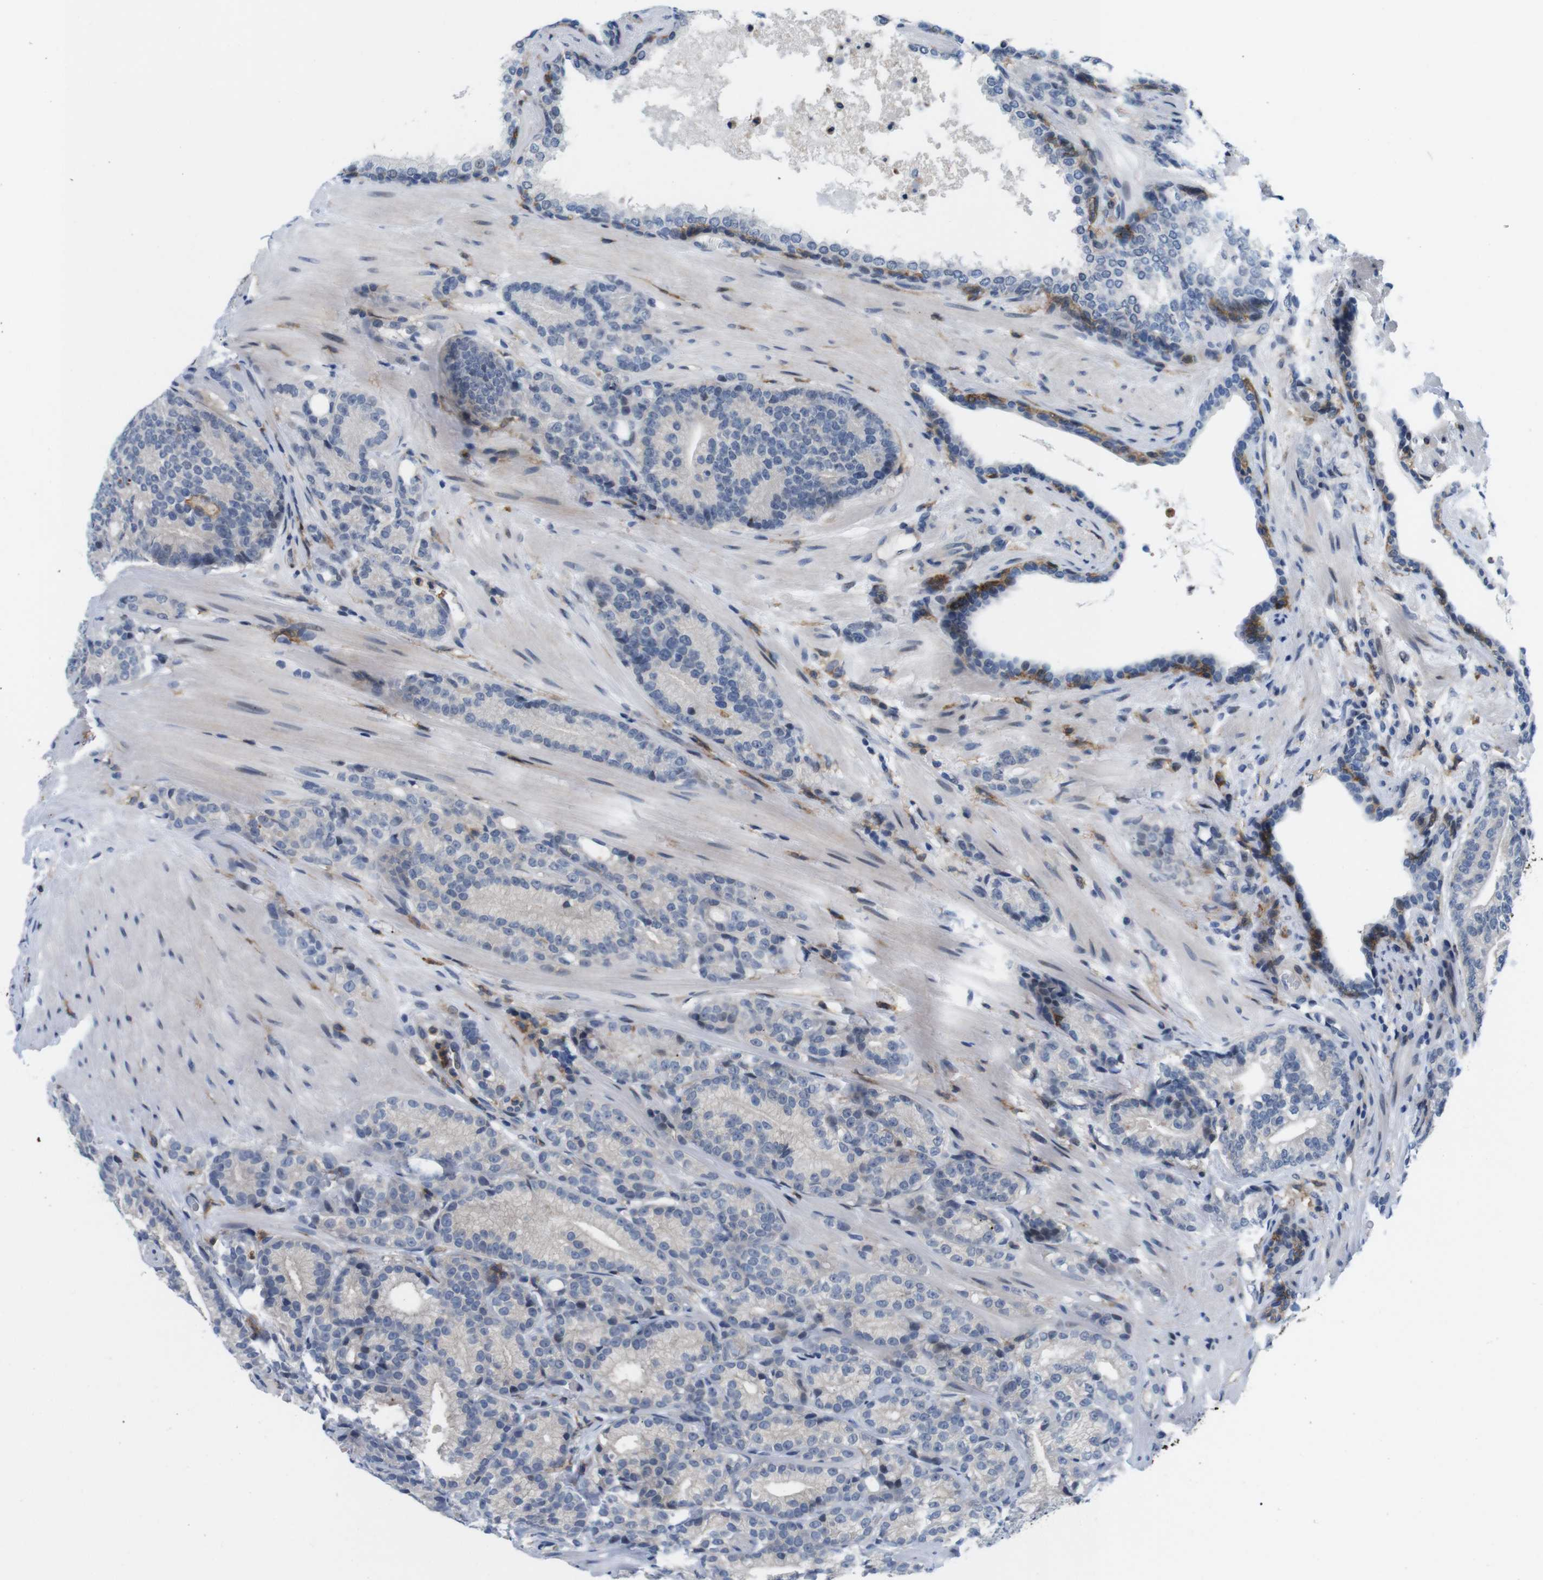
{"staining": {"intensity": "negative", "quantity": "none", "location": "none"}, "tissue": "prostate cancer", "cell_type": "Tumor cells", "image_type": "cancer", "snomed": [{"axis": "morphology", "description": "Adenocarcinoma, High grade"}, {"axis": "topography", "description": "Prostate"}], "caption": "An image of prostate cancer stained for a protein displays no brown staining in tumor cells.", "gene": "CD300C", "patient": {"sex": "male", "age": 61}}